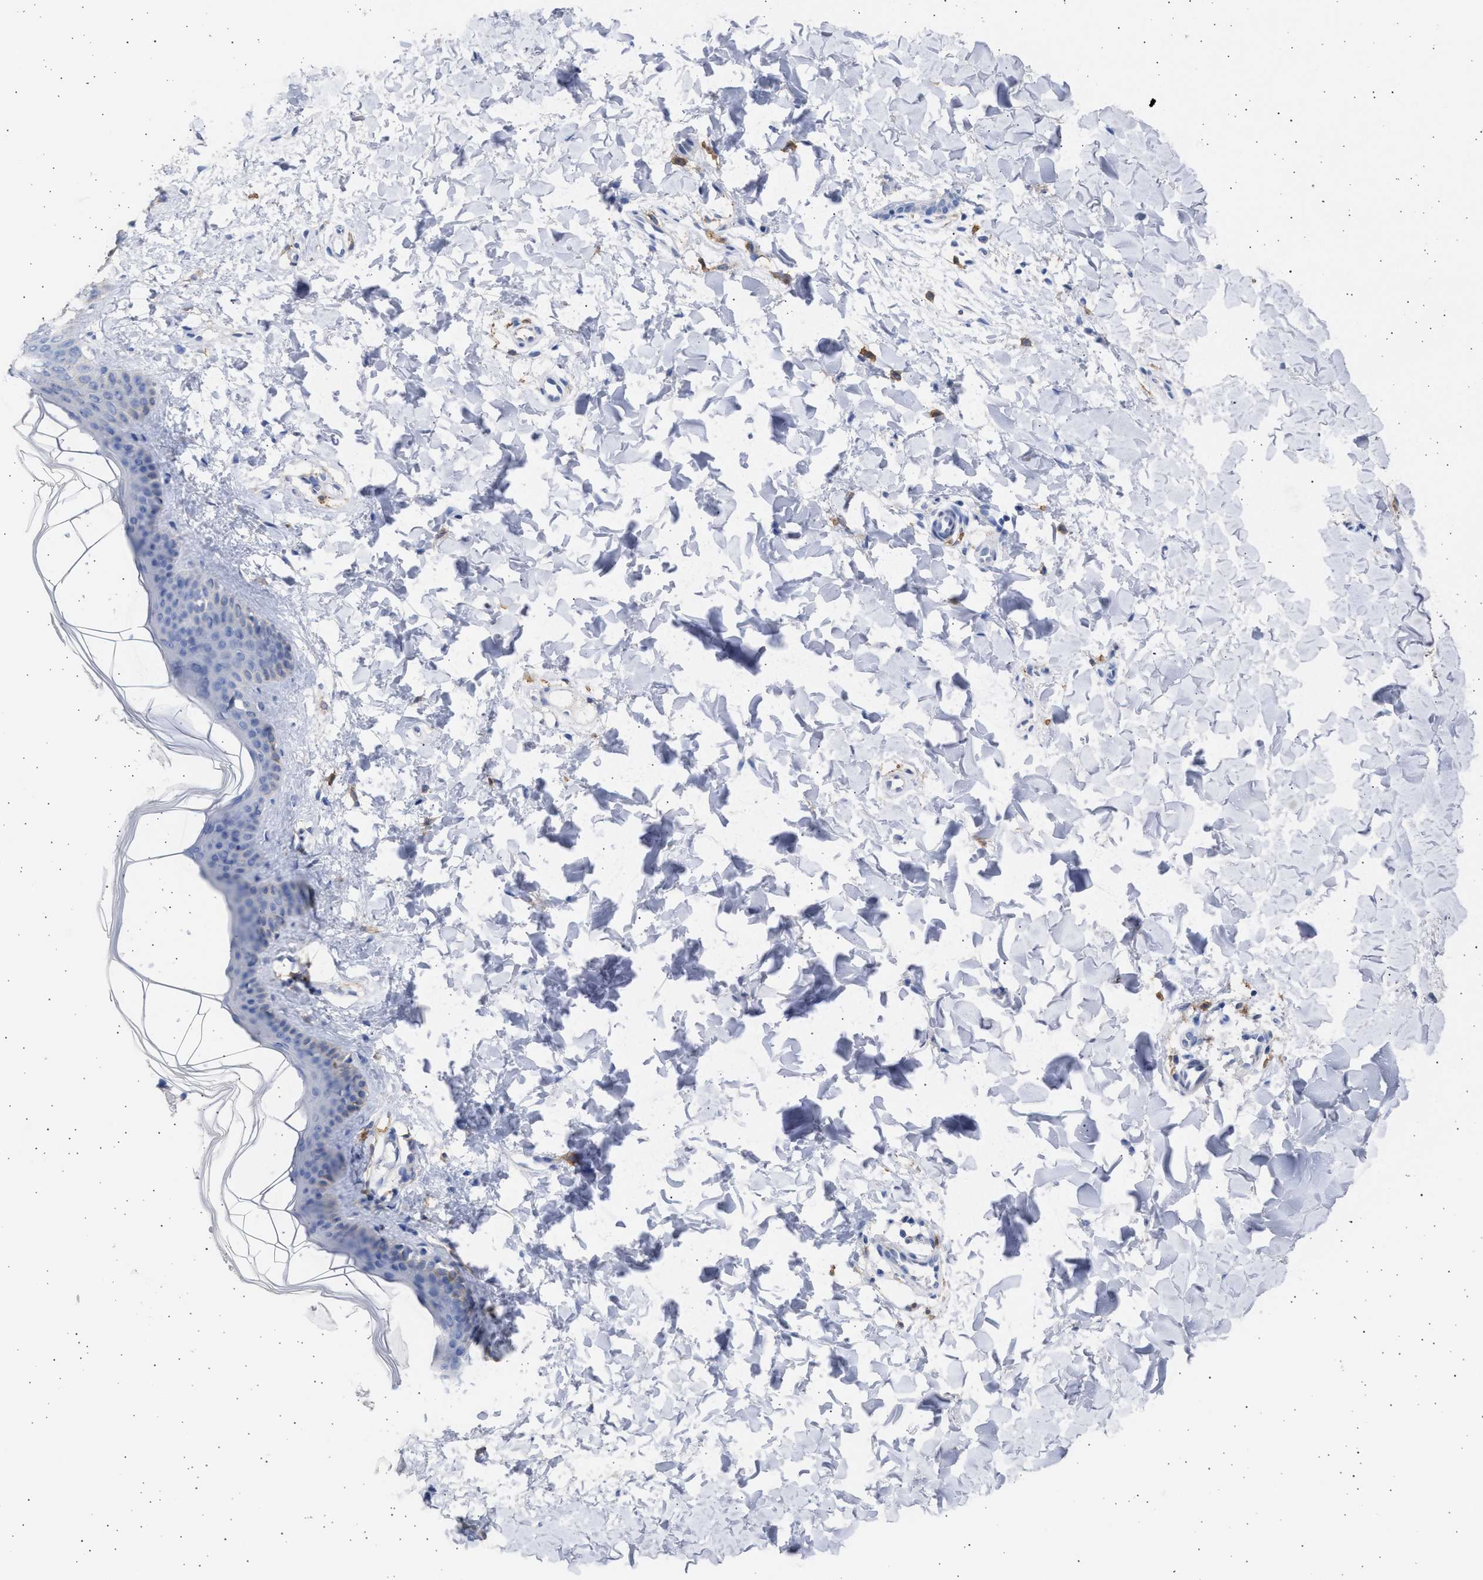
{"staining": {"intensity": "moderate", "quantity": ">75%", "location": "cytoplasmic/membranous"}, "tissue": "skin", "cell_type": "Fibroblasts", "image_type": "normal", "snomed": [{"axis": "morphology", "description": "Normal tissue, NOS"}, {"axis": "topography", "description": "Skin"}], "caption": "Immunohistochemistry photomicrograph of benign skin stained for a protein (brown), which reveals medium levels of moderate cytoplasmic/membranous expression in about >75% of fibroblasts.", "gene": "FCER1A", "patient": {"sex": "female", "age": 17}}